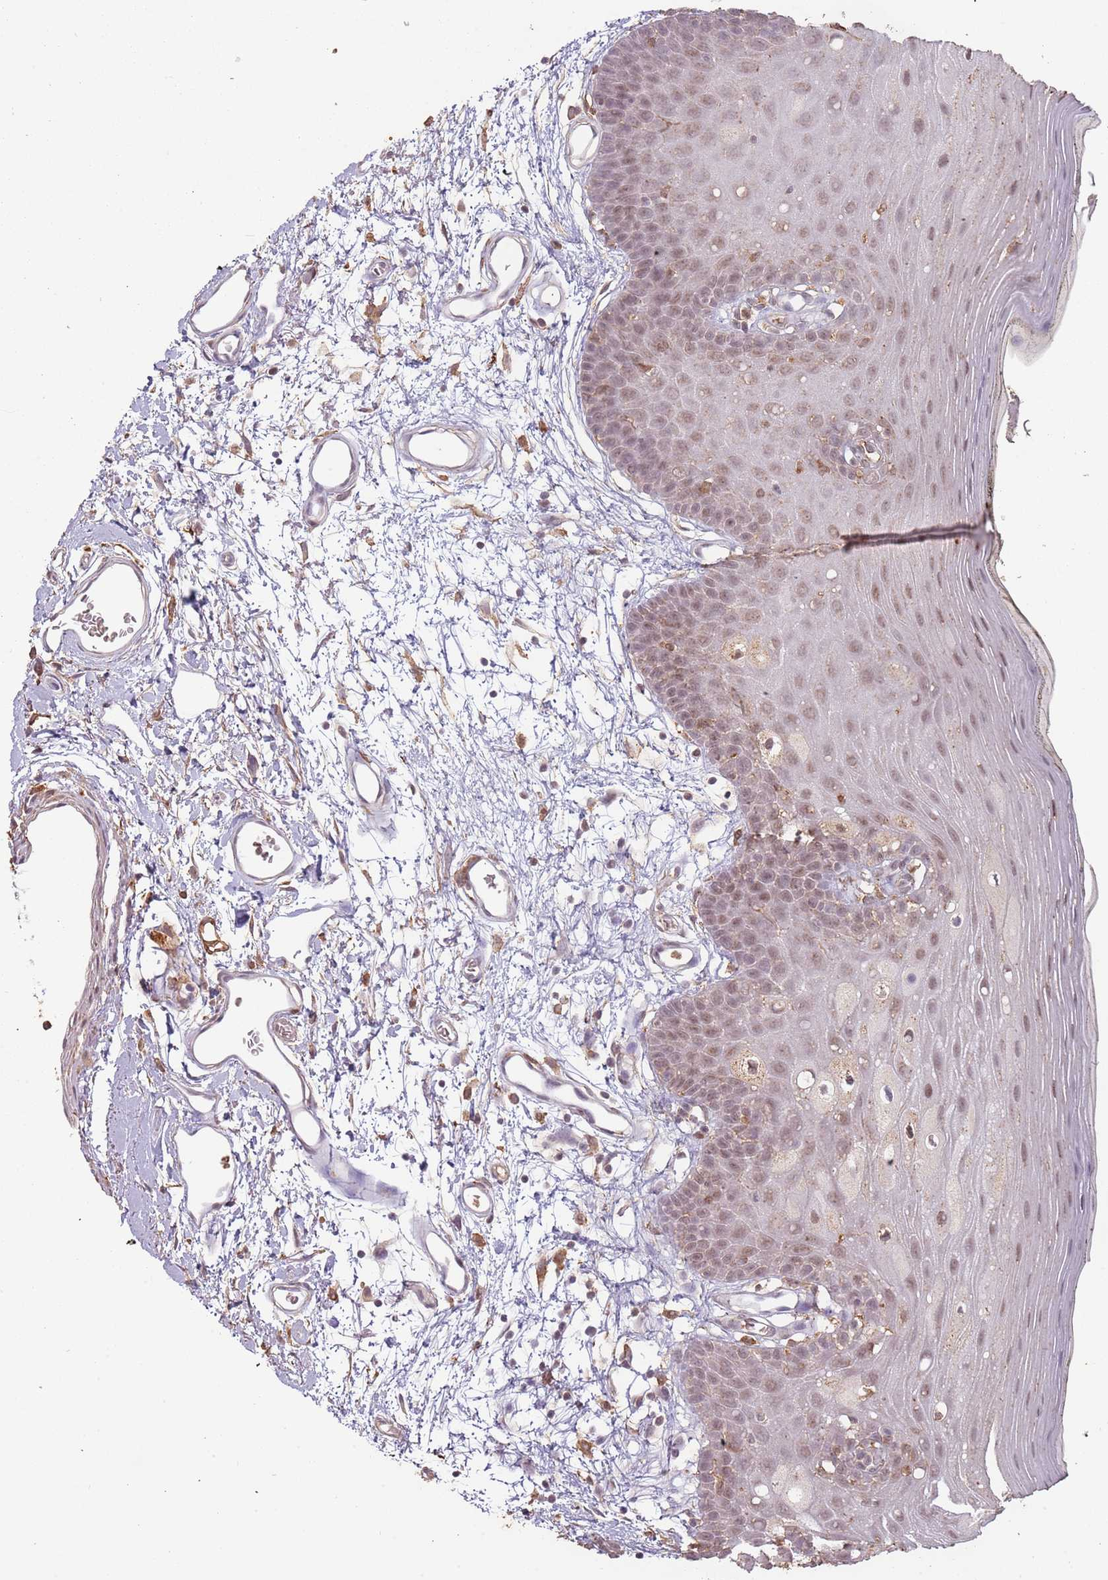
{"staining": {"intensity": "weak", "quantity": ">75%", "location": "nuclear"}, "tissue": "oral mucosa", "cell_type": "Squamous epithelial cells", "image_type": "normal", "snomed": [{"axis": "morphology", "description": "Normal tissue, NOS"}, {"axis": "topography", "description": "Oral tissue"}, {"axis": "topography", "description": "Tounge, NOS"}], "caption": "High-power microscopy captured an immunohistochemistry photomicrograph of normal oral mucosa, revealing weak nuclear expression in approximately >75% of squamous epithelial cells. The staining was performed using DAB (3,3'-diaminobenzidine), with brown indicating positive protein expression. Nuclei are stained blue with hematoxylin.", "gene": "ATOSB", "patient": {"sex": "female", "age": 81}}